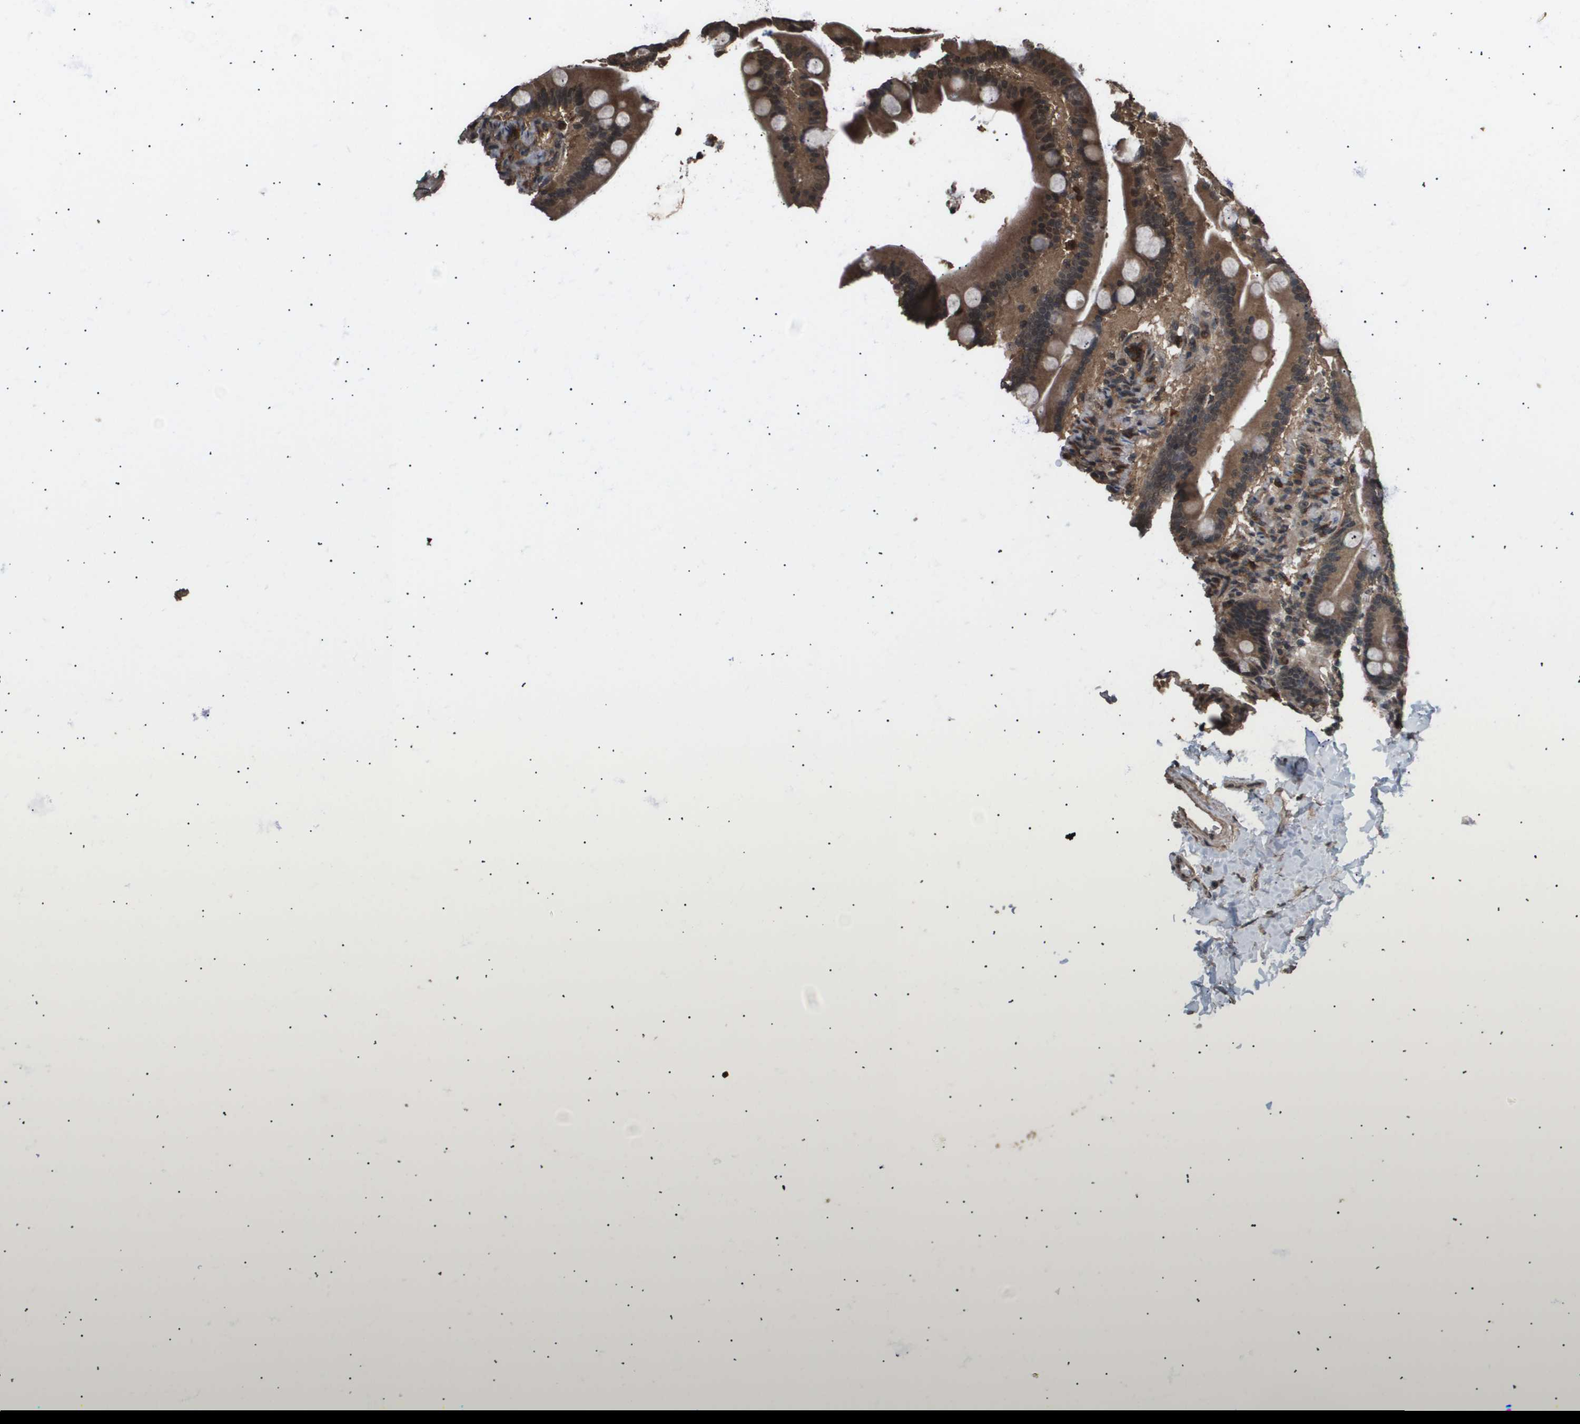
{"staining": {"intensity": "moderate", "quantity": ">75%", "location": "cytoplasmic/membranous"}, "tissue": "duodenum", "cell_type": "Glandular cells", "image_type": "normal", "snomed": [{"axis": "morphology", "description": "Normal tissue, NOS"}, {"axis": "topography", "description": "Duodenum"}], "caption": "Immunohistochemical staining of benign duodenum displays >75% levels of moderate cytoplasmic/membranous protein staining in approximately >75% of glandular cells. Ihc stains the protein in brown and the nuclei are stained blue.", "gene": "ING1", "patient": {"sex": "male", "age": 66}}